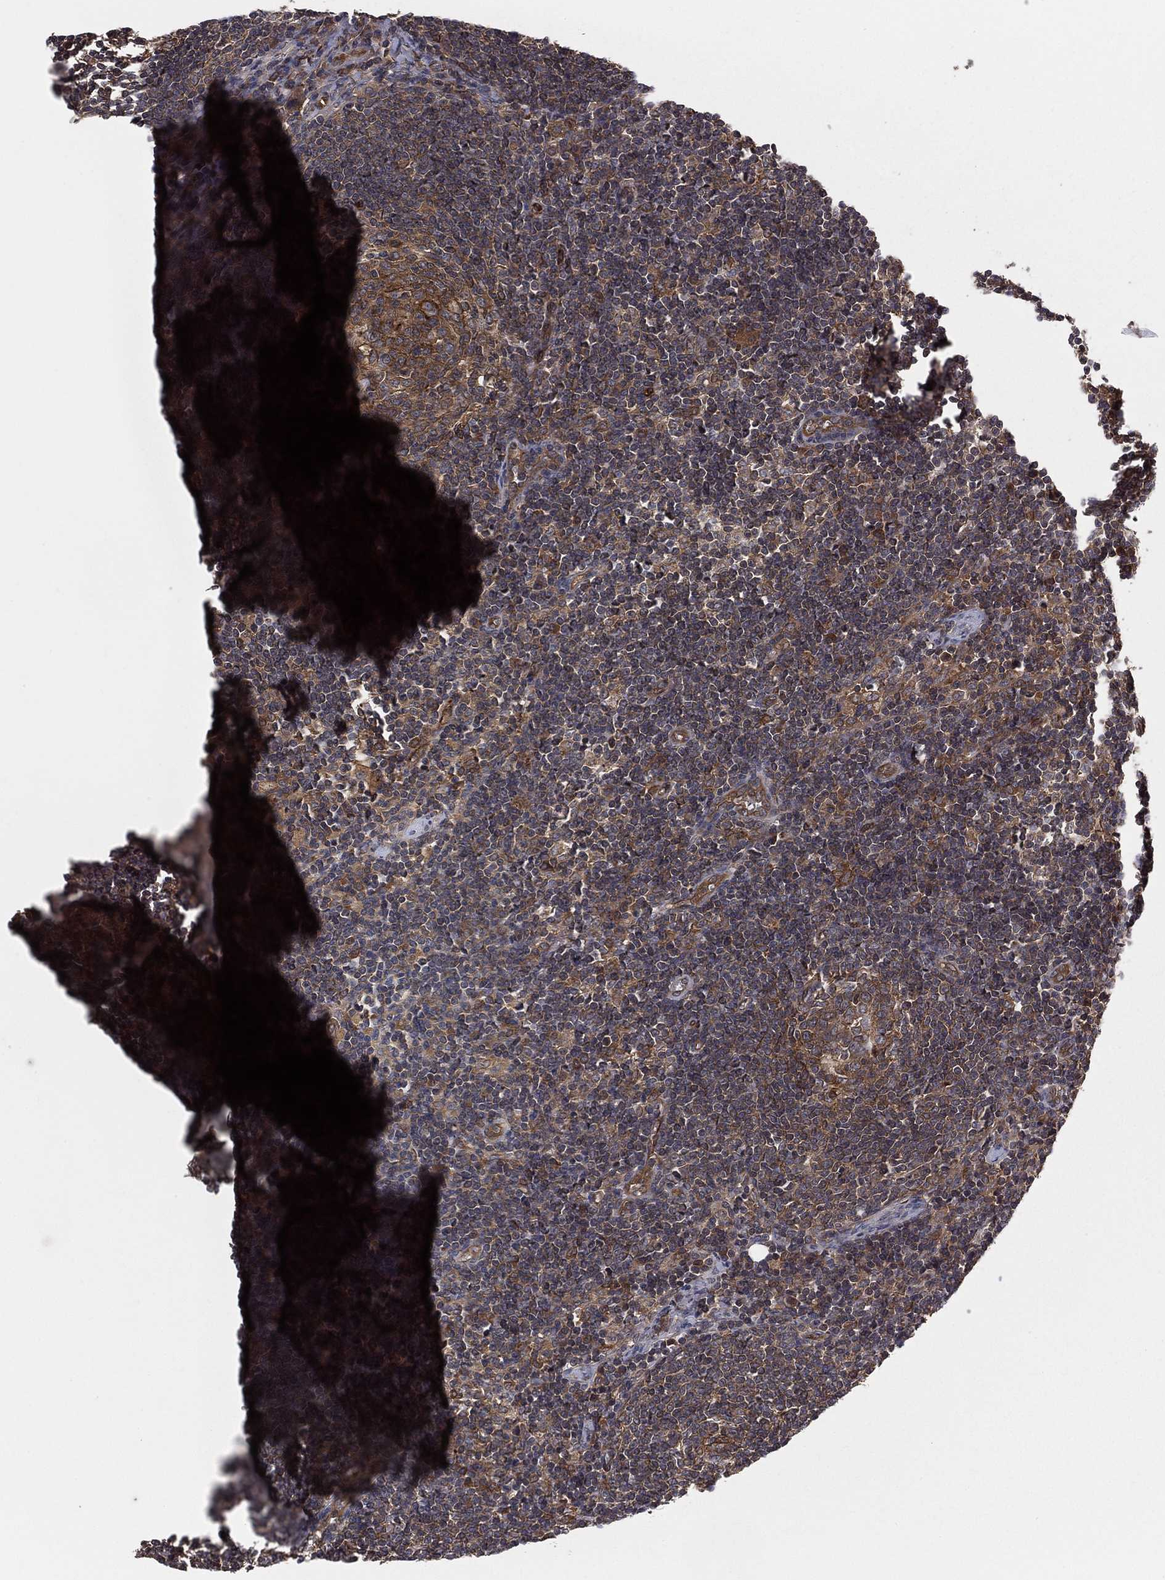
{"staining": {"intensity": "moderate", "quantity": ">75%", "location": "cytoplasmic/membranous"}, "tissue": "lymph node", "cell_type": "Germinal center cells", "image_type": "normal", "snomed": [{"axis": "morphology", "description": "Normal tissue, NOS"}, {"axis": "morphology", "description": "Adenocarcinoma, NOS"}, {"axis": "topography", "description": "Lymph node"}, {"axis": "topography", "description": "Pancreas"}], "caption": "A medium amount of moderate cytoplasmic/membranous positivity is present in approximately >75% of germinal center cells in unremarkable lymph node.", "gene": "CERT1", "patient": {"sex": "female", "age": 58}}